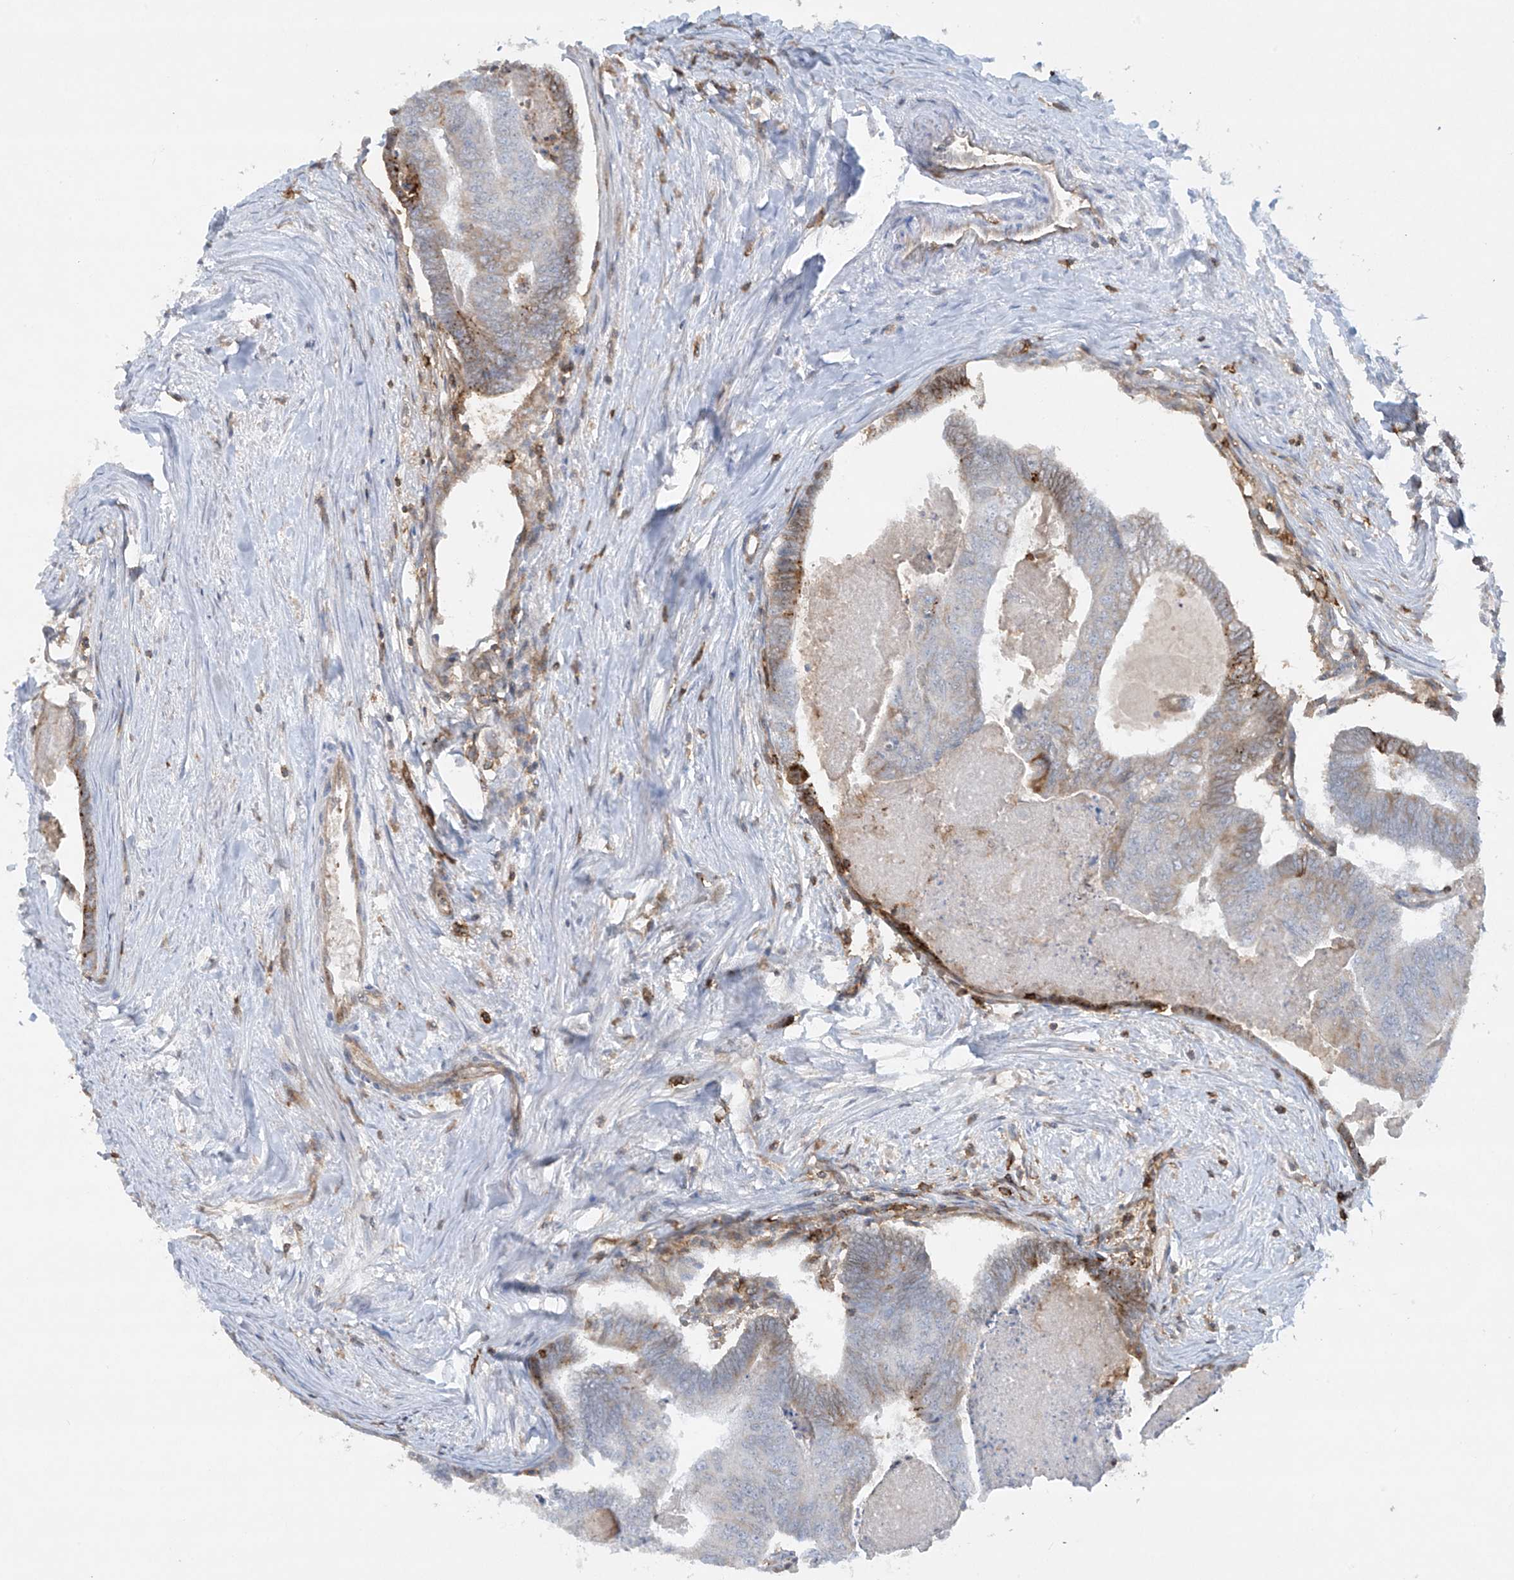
{"staining": {"intensity": "moderate", "quantity": "<25%", "location": "cytoplasmic/membranous"}, "tissue": "colorectal cancer", "cell_type": "Tumor cells", "image_type": "cancer", "snomed": [{"axis": "morphology", "description": "Adenocarcinoma, NOS"}, {"axis": "topography", "description": "Colon"}], "caption": "Moderate cytoplasmic/membranous expression is appreciated in about <25% of tumor cells in colorectal cancer (adenocarcinoma).", "gene": "HLA-E", "patient": {"sex": "female", "age": 67}}